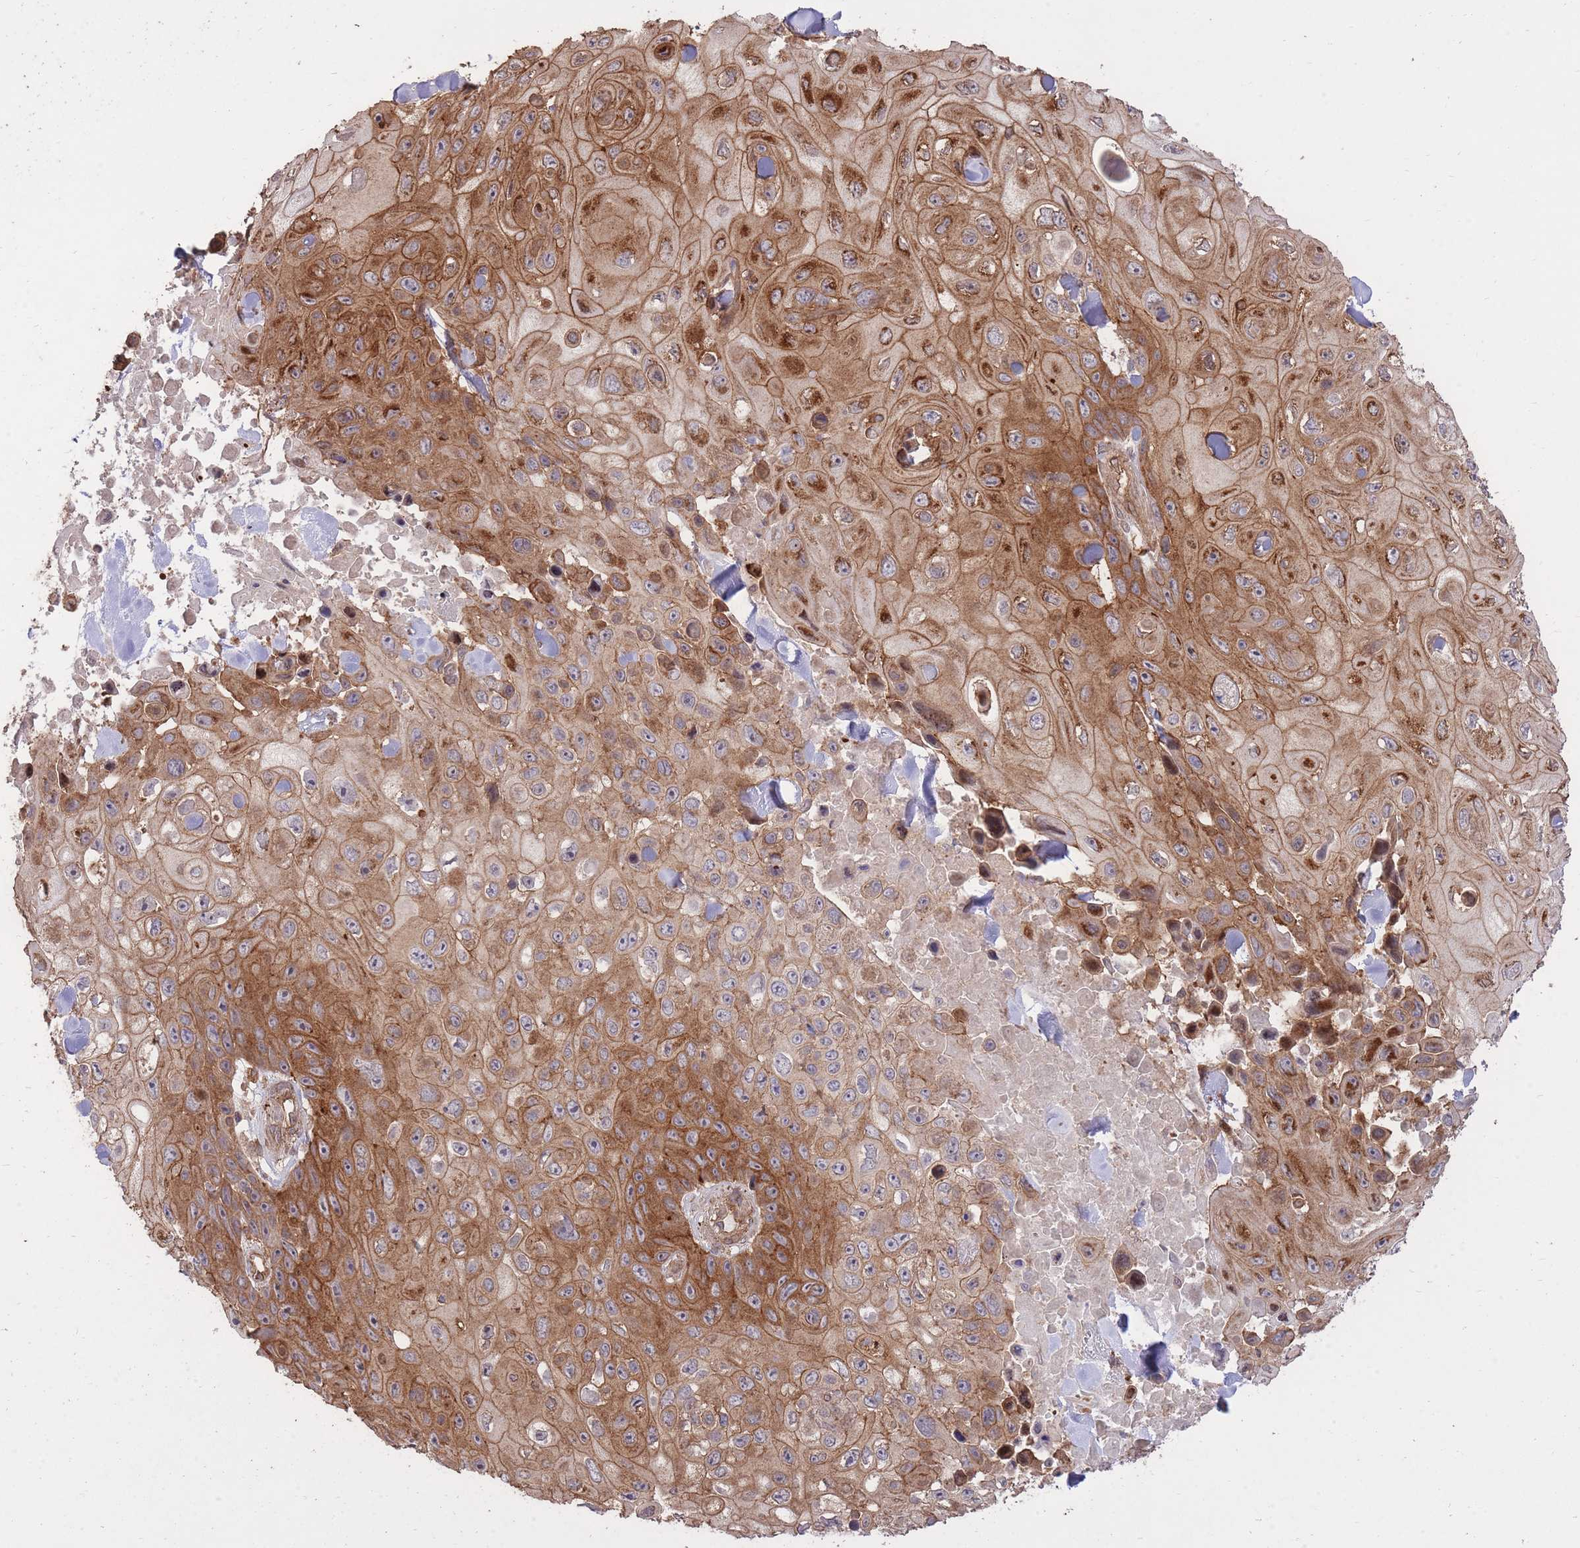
{"staining": {"intensity": "moderate", "quantity": ">75%", "location": "cytoplasmic/membranous"}, "tissue": "skin cancer", "cell_type": "Tumor cells", "image_type": "cancer", "snomed": [{"axis": "morphology", "description": "Squamous cell carcinoma, NOS"}, {"axis": "topography", "description": "Skin"}], "caption": "Protein expression analysis of human skin cancer reveals moderate cytoplasmic/membranous positivity in approximately >75% of tumor cells.", "gene": "PLD1", "patient": {"sex": "male", "age": 82}}